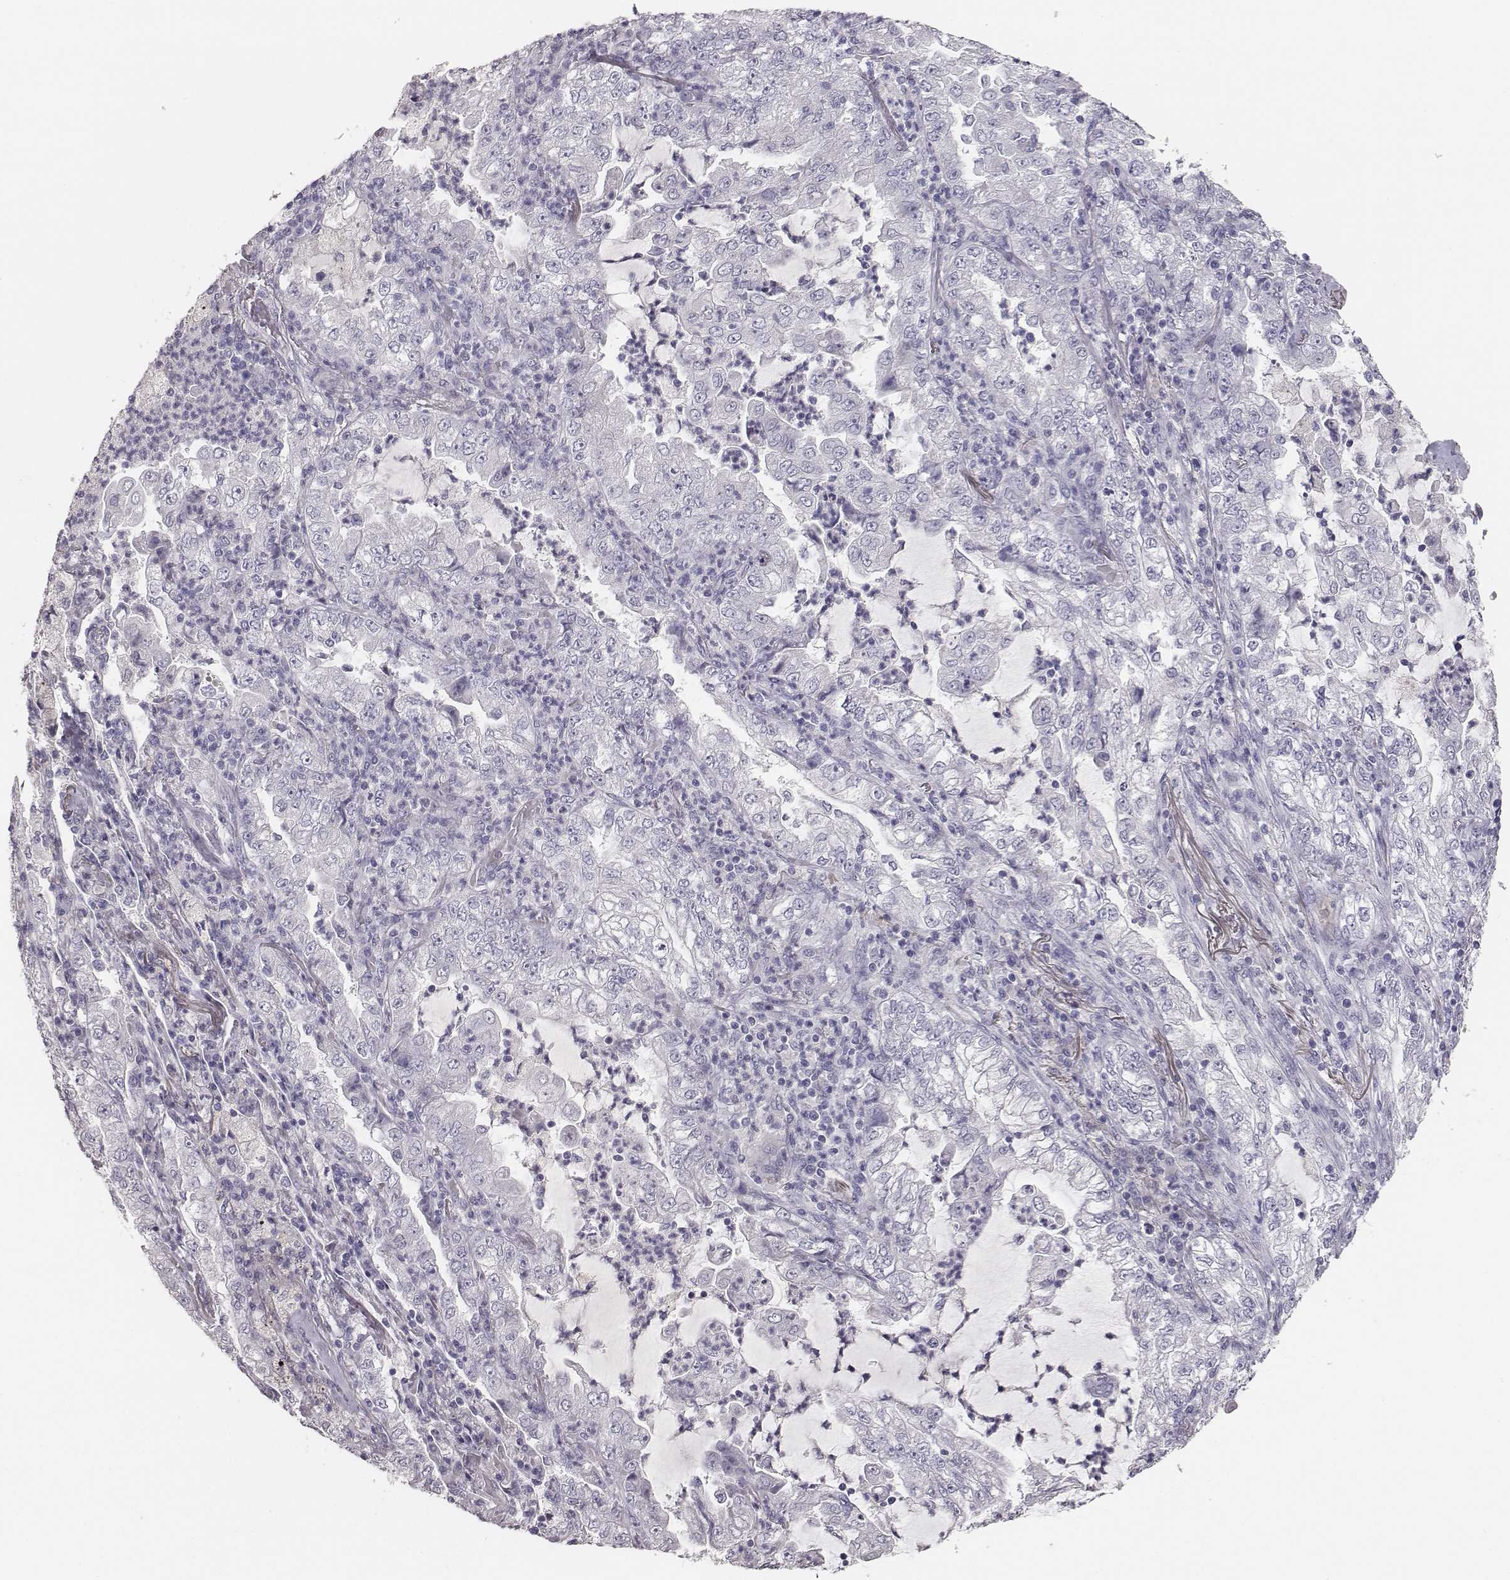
{"staining": {"intensity": "negative", "quantity": "none", "location": "none"}, "tissue": "lung cancer", "cell_type": "Tumor cells", "image_type": "cancer", "snomed": [{"axis": "morphology", "description": "Adenocarcinoma, NOS"}, {"axis": "topography", "description": "Lung"}], "caption": "The image reveals no staining of tumor cells in lung adenocarcinoma.", "gene": "MYH6", "patient": {"sex": "female", "age": 73}}